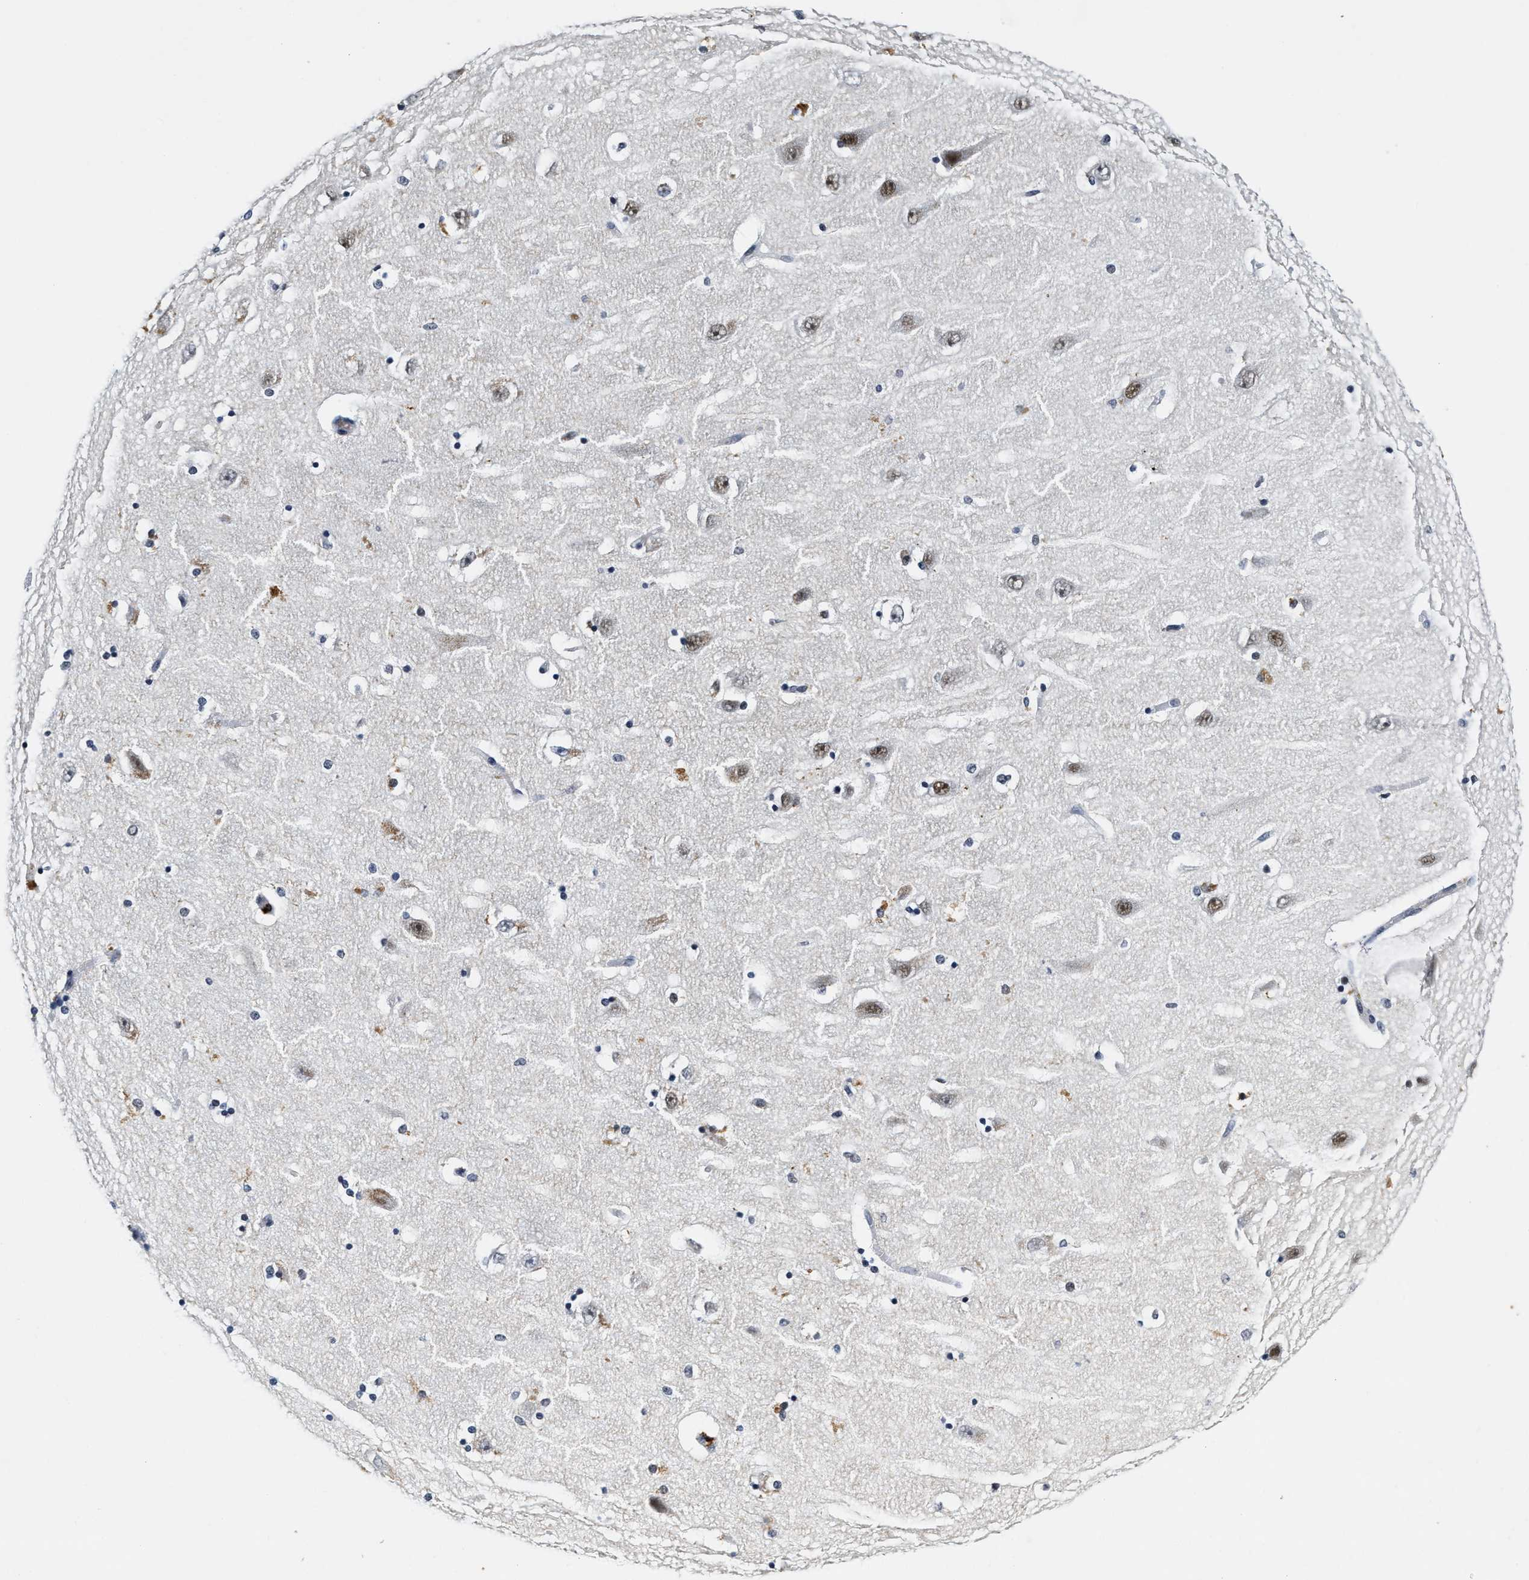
{"staining": {"intensity": "negative", "quantity": "none", "location": "none"}, "tissue": "hippocampus", "cell_type": "Glial cells", "image_type": "normal", "snomed": [{"axis": "morphology", "description": "Normal tissue, NOS"}, {"axis": "topography", "description": "Hippocampus"}], "caption": "DAB immunohistochemical staining of unremarkable hippocampus demonstrates no significant staining in glial cells. Brightfield microscopy of immunohistochemistry stained with DAB (brown) and hematoxylin (blue), captured at high magnification.", "gene": "INIP", "patient": {"sex": "female", "age": 54}}